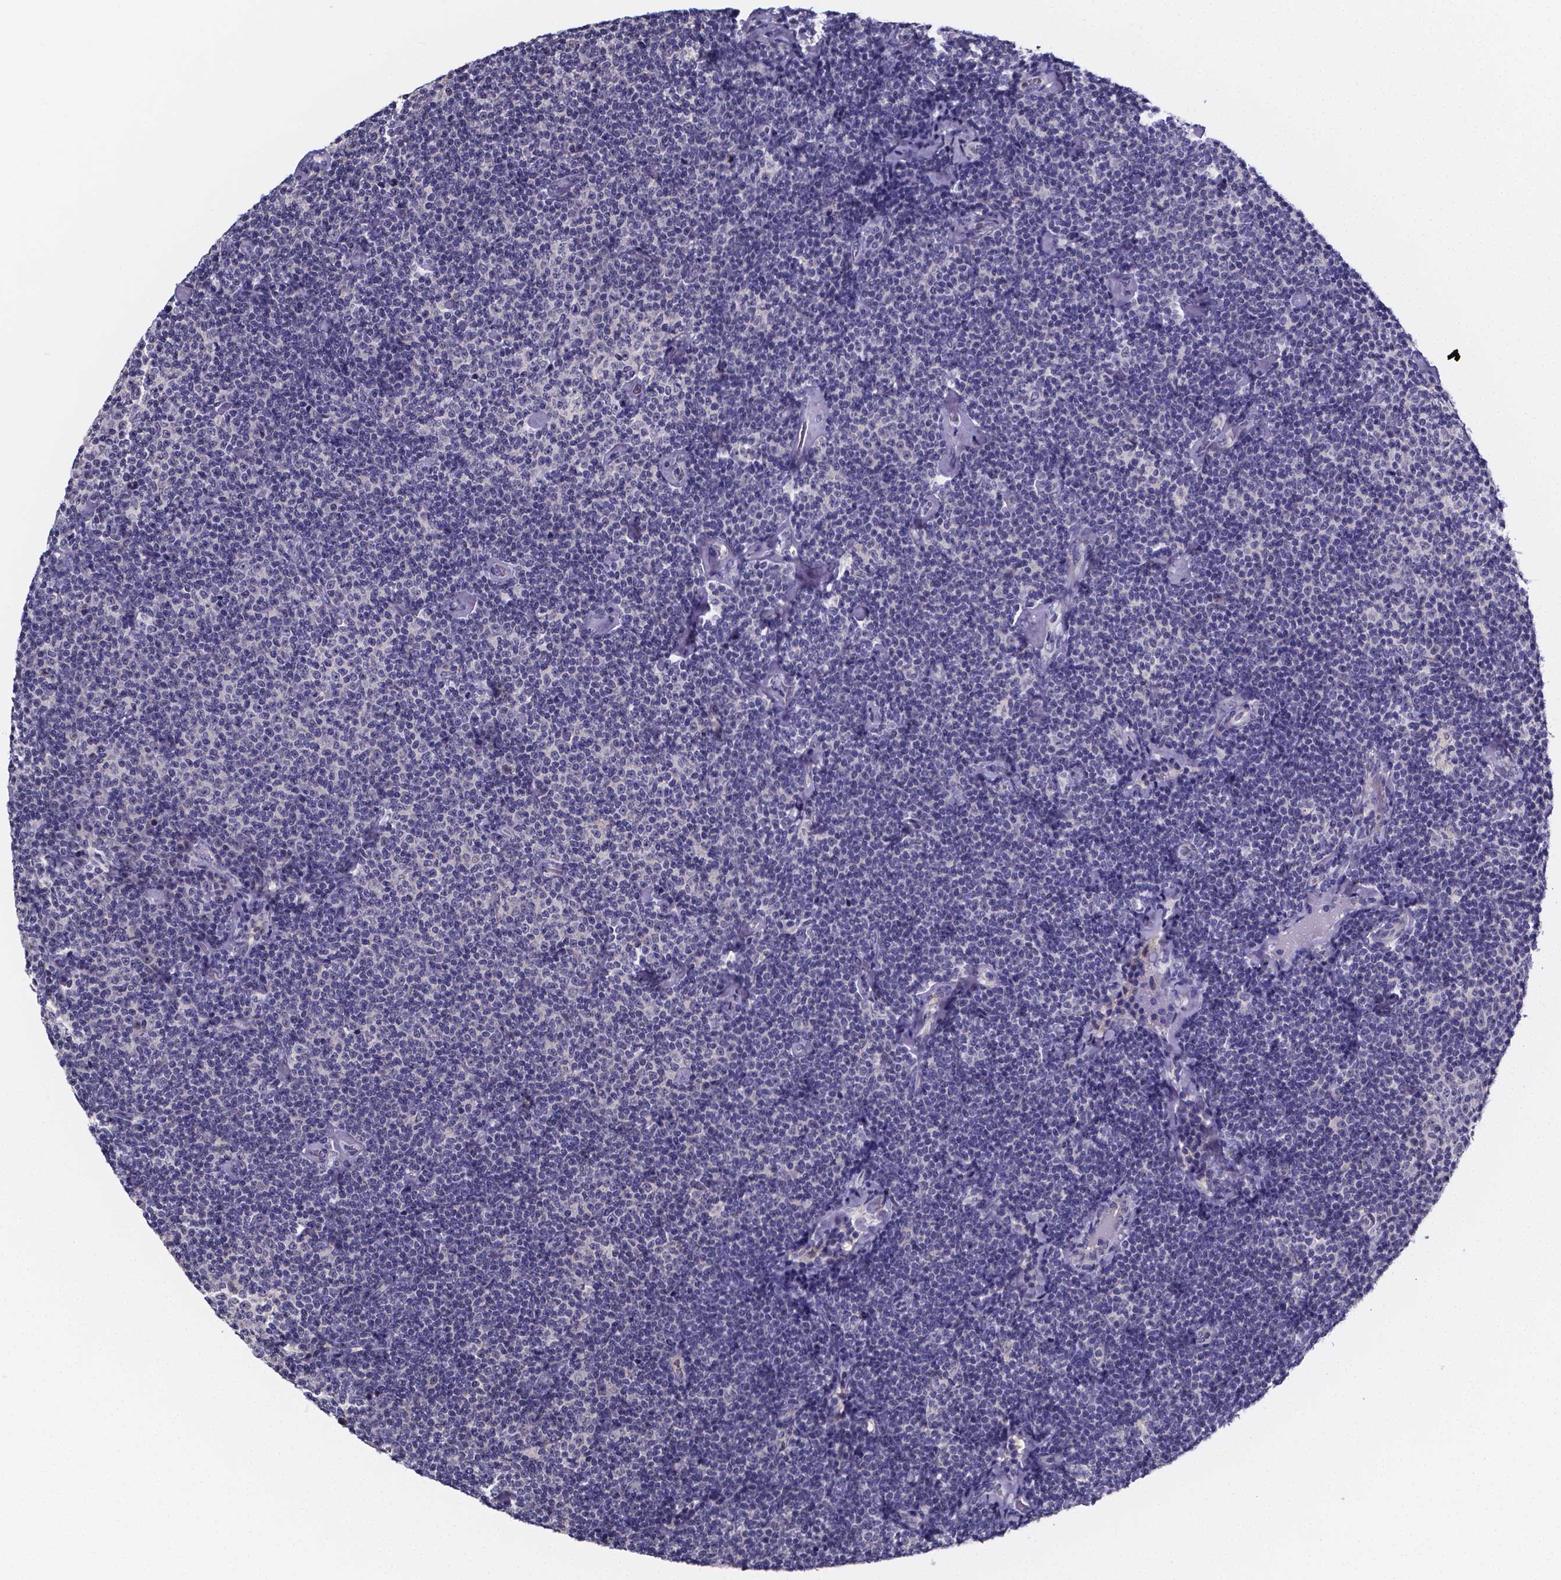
{"staining": {"intensity": "negative", "quantity": "none", "location": "none"}, "tissue": "lymphoma", "cell_type": "Tumor cells", "image_type": "cancer", "snomed": [{"axis": "morphology", "description": "Malignant lymphoma, non-Hodgkin's type, Low grade"}, {"axis": "topography", "description": "Lymph node"}], "caption": "Tumor cells show no significant protein expression in lymphoma.", "gene": "IZUMO1", "patient": {"sex": "male", "age": 81}}